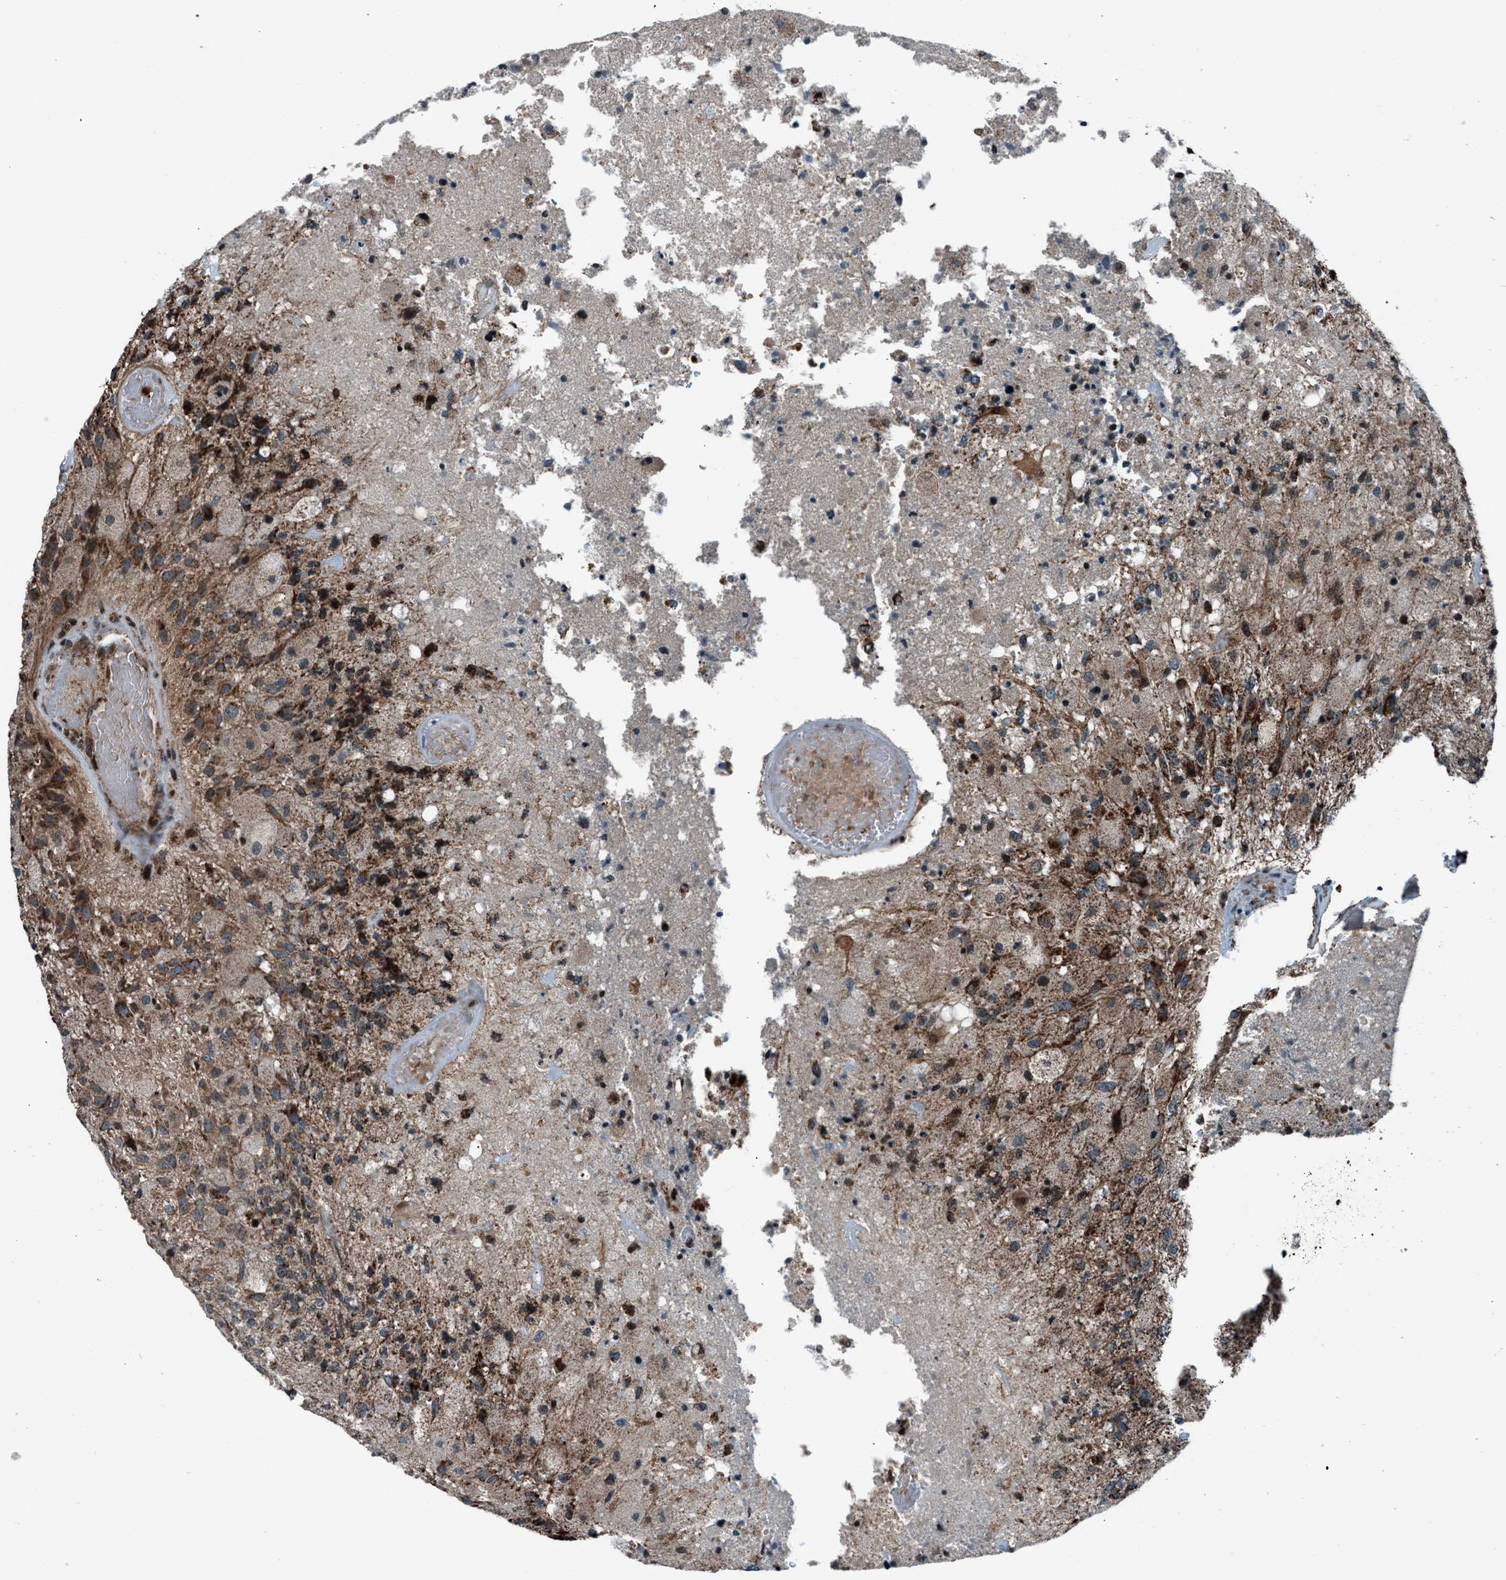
{"staining": {"intensity": "moderate", "quantity": "<25%", "location": "cytoplasmic/membranous"}, "tissue": "glioma", "cell_type": "Tumor cells", "image_type": "cancer", "snomed": [{"axis": "morphology", "description": "Normal tissue, NOS"}, {"axis": "morphology", "description": "Glioma, malignant, High grade"}, {"axis": "topography", "description": "Cerebral cortex"}], "caption": "Protein expression analysis of malignant glioma (high-grade) shows moderate cytoplasmic/membranous expression in approximately <25% of tumor cells. (IHC, brightfield microscopy, high magnification).", "gene": "MORC3", "patient": {"sex": "male", "age": 77}}